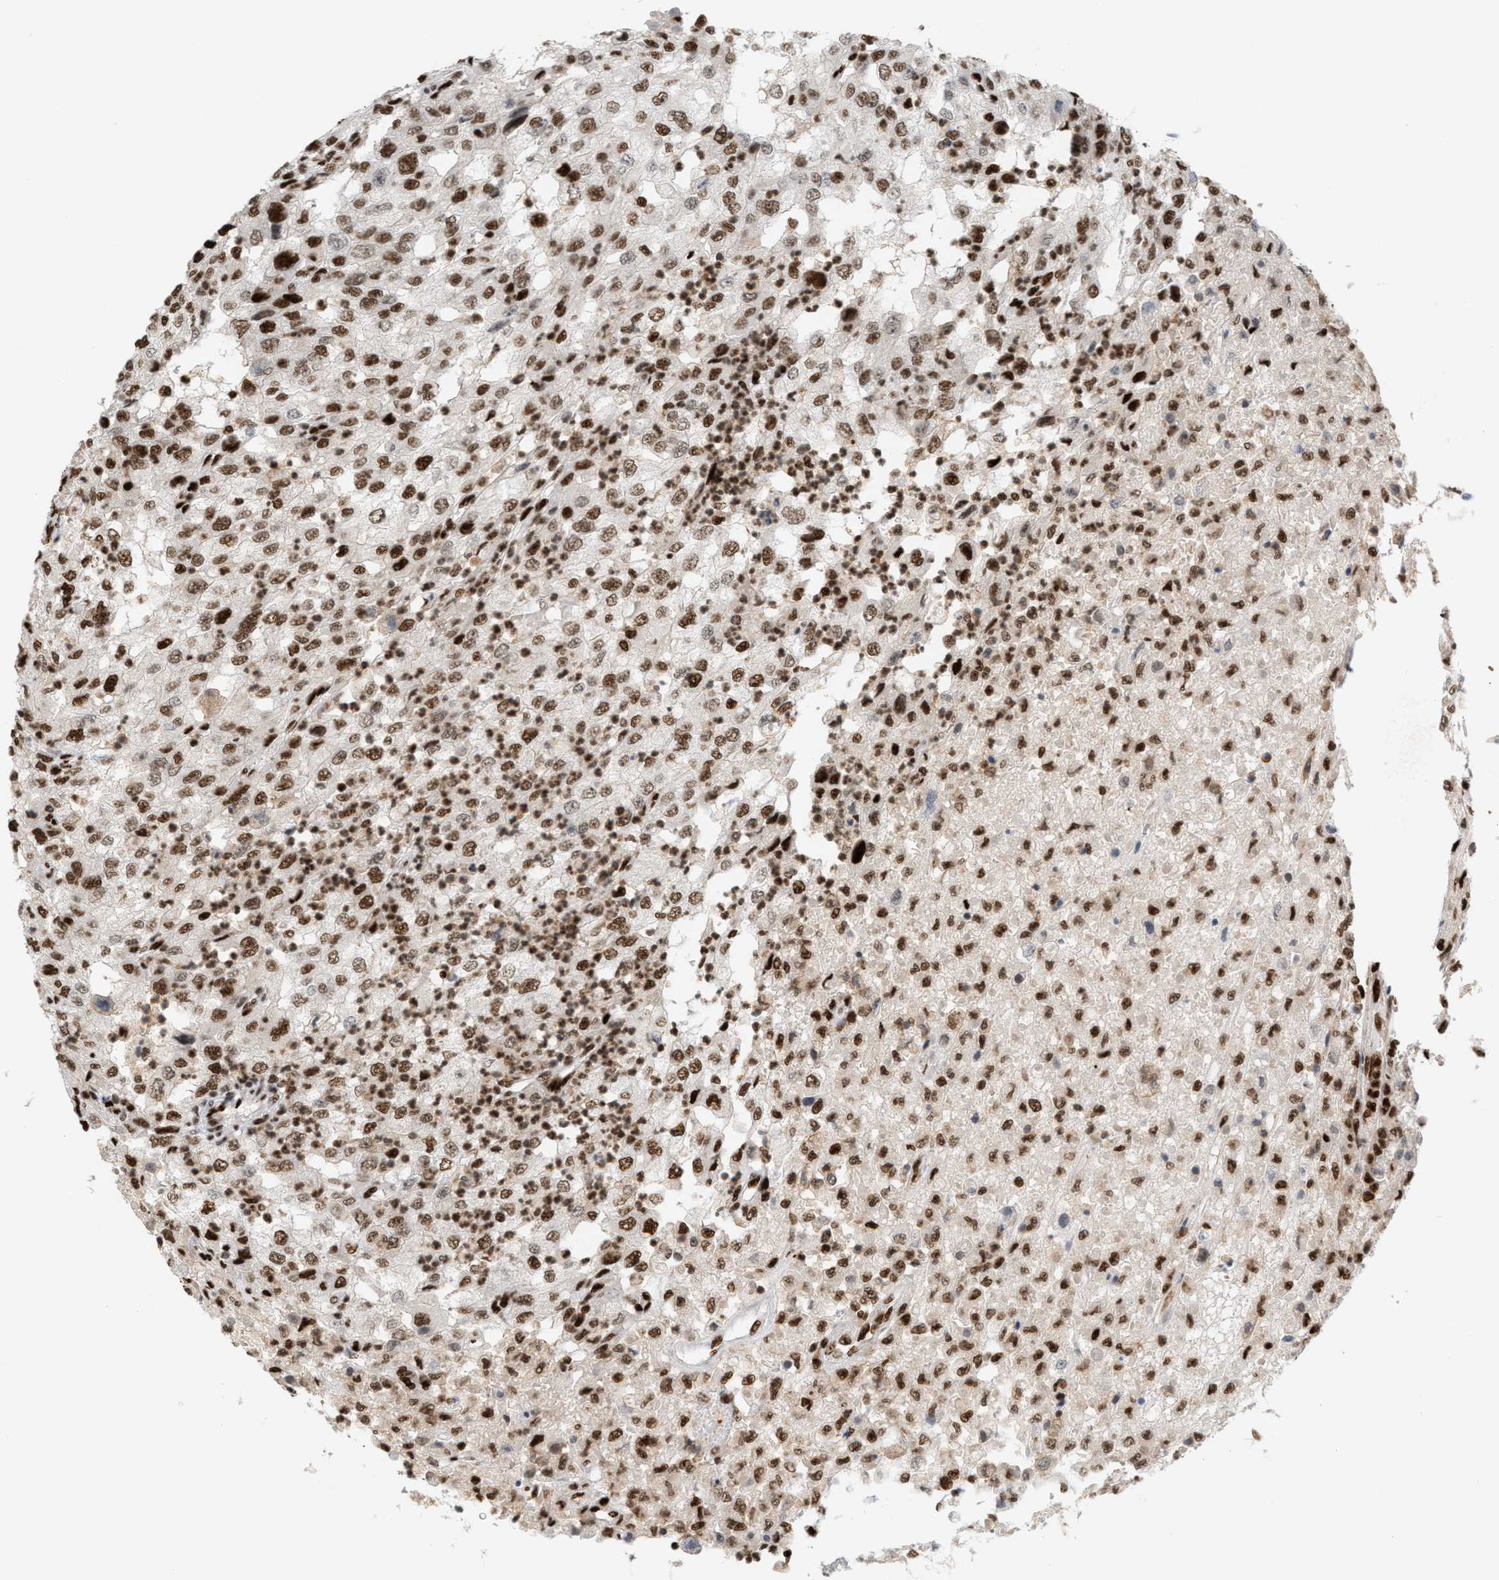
{"staining": {"intensity": "strong", "quantity": ">75%", "location": "nuclear"}, "tissue": "renal cancer", "cell_type": "Tumor cells", "image_type": "cancer", "snomed": [{"axis": "morphology", "description": "Adenocarcinoma, NOS"}, {"axis": "topography", "description": "Kidney"}], "caption": "Immunohistochemistry (IHC) of renal adenocarcinoma shows high levels of strong nuclear expression in approximately >75% of tumor cells.", "gene": "RNASEK-C17orf49", "patient": {"sex": "female", "age": 54}}